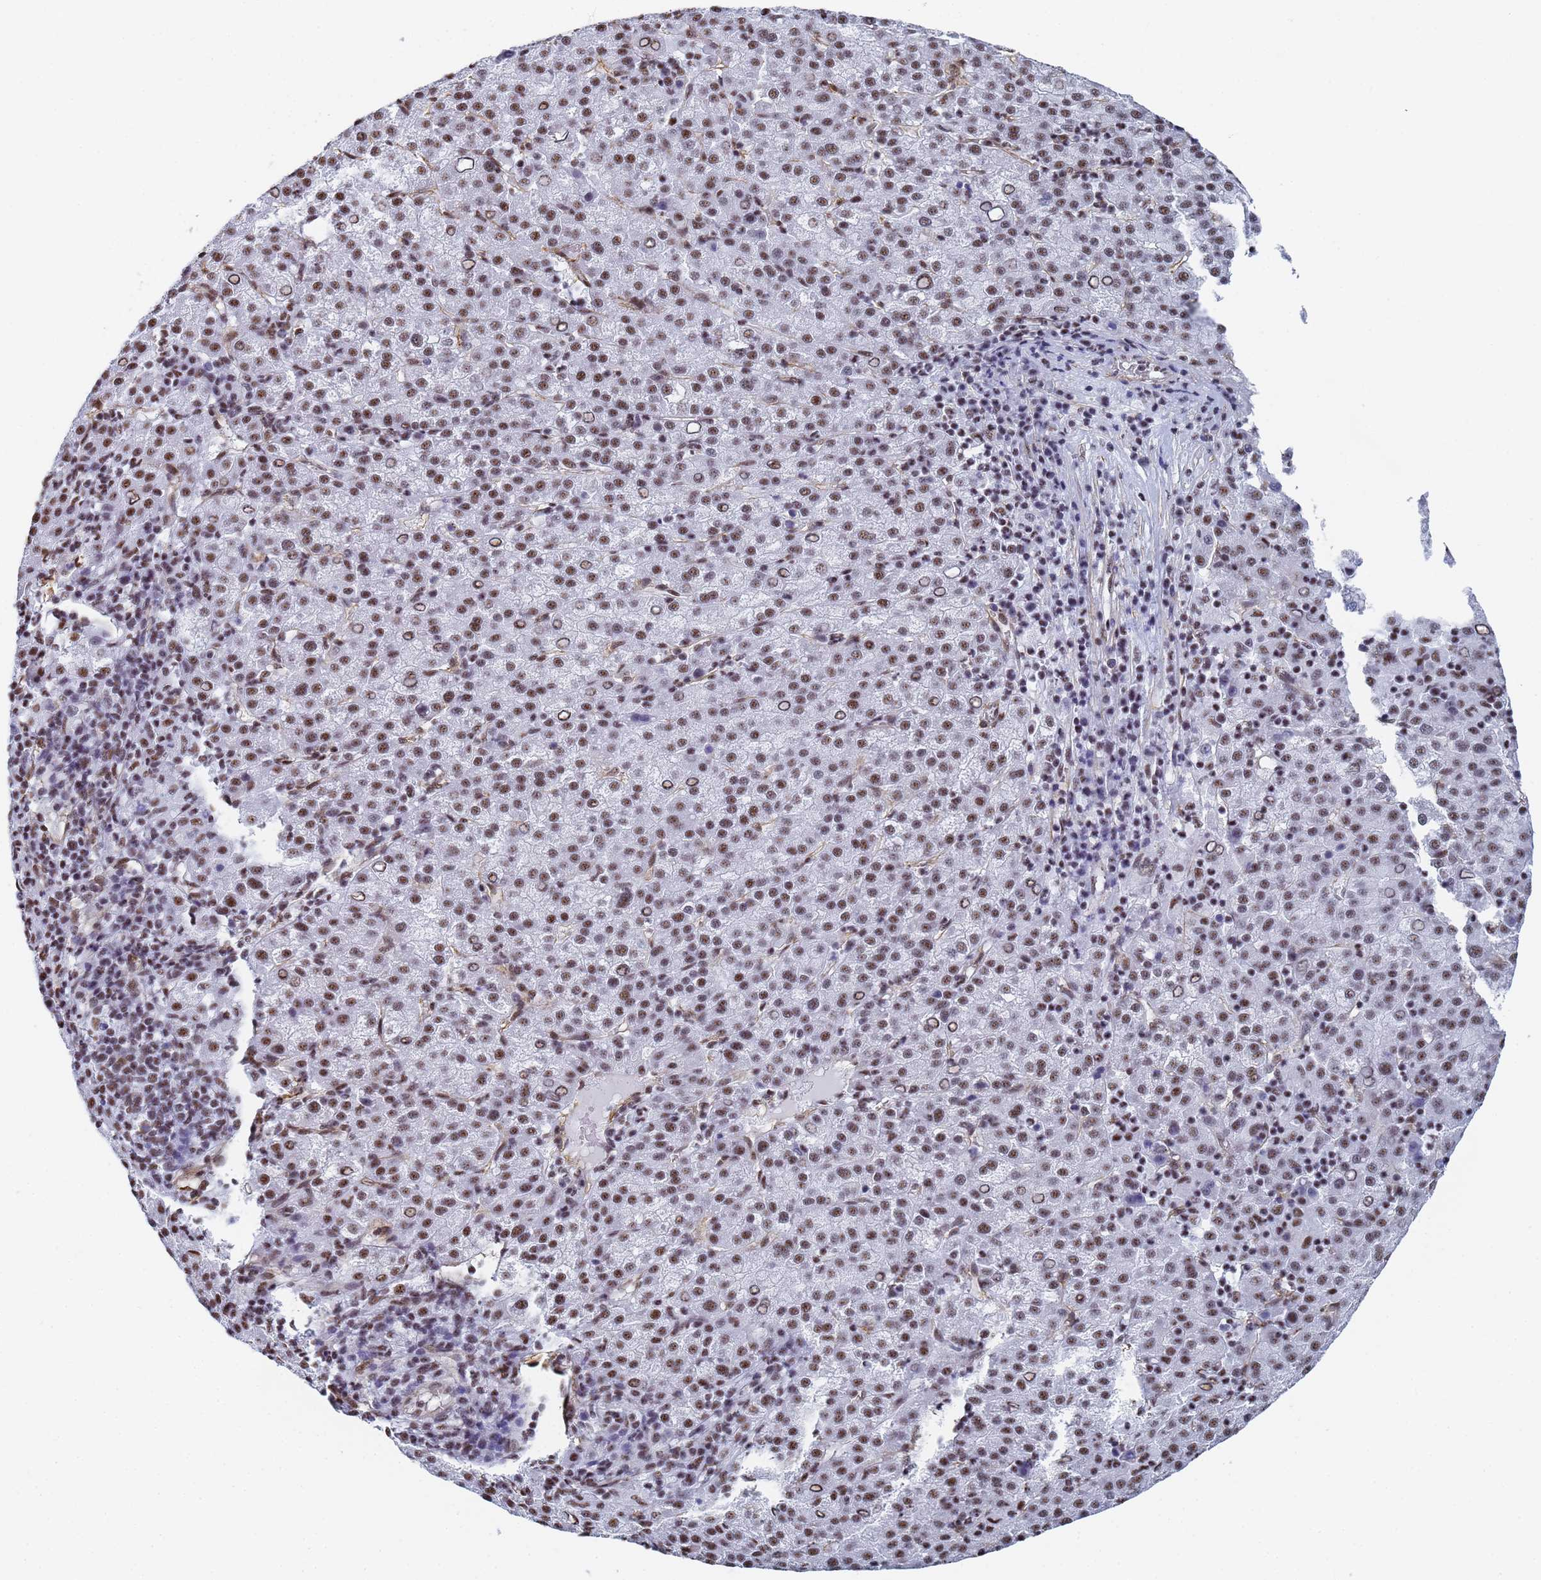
{"staining": {"intensity": "strong", "quantity": "25%-75%", "location": "nuclear"}, "tissue": "liver cancer", "cell_type": "Tumor cells", "image_type": "cancer", "snomed": [{"axis": "morphology", "description": "Carcinoma, Hepatocellular, NOS"}, {"axis": "topography", "description": "Liver"}], "caption": "A photomicrograph showing strong nuclear expression in about 25%-75% of tumor cells in liver hepatocellular carcinoma, as visualized by brown immunohistochemical staining.", "gene": "PRRT4", "patient": {"sex": "female", "age": 58}}